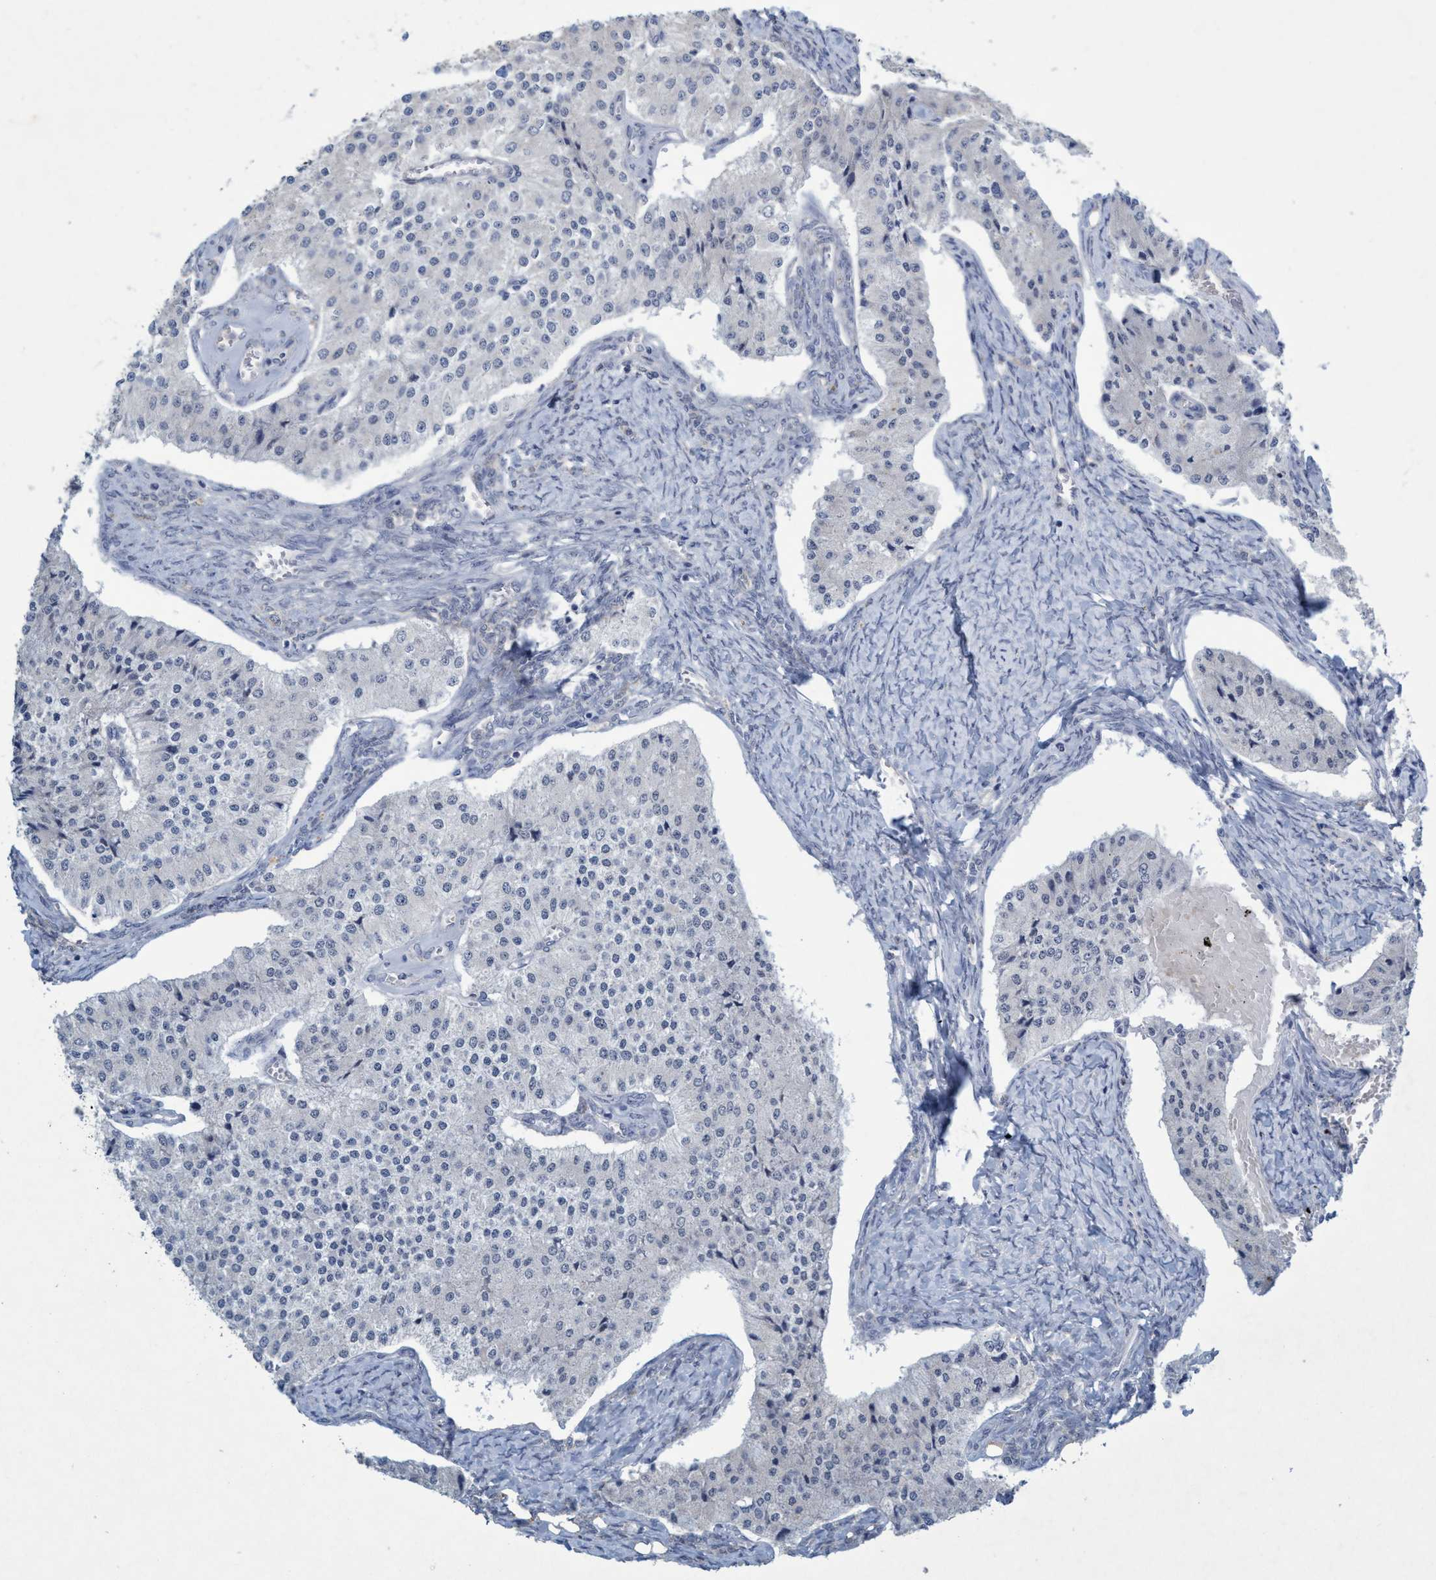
{"staining": {"intensity": "negative", "quantity": "none", "location": "none"}, "tissue": "carcinoid", "cell_type": "Tumor cells", "image_type": "cancer", "snomed": [{"axis": "morphology", "description": "Carcinoid, malignant, NOS"}, {"axis": "topography", "description": "Colon"}], "caption": "Human carcinoid (malignant) stained for a protein using IHC displays no positivity in tumor cells.", "gene": "RNF208", "patient": {"sex": "female", "age": 52}}